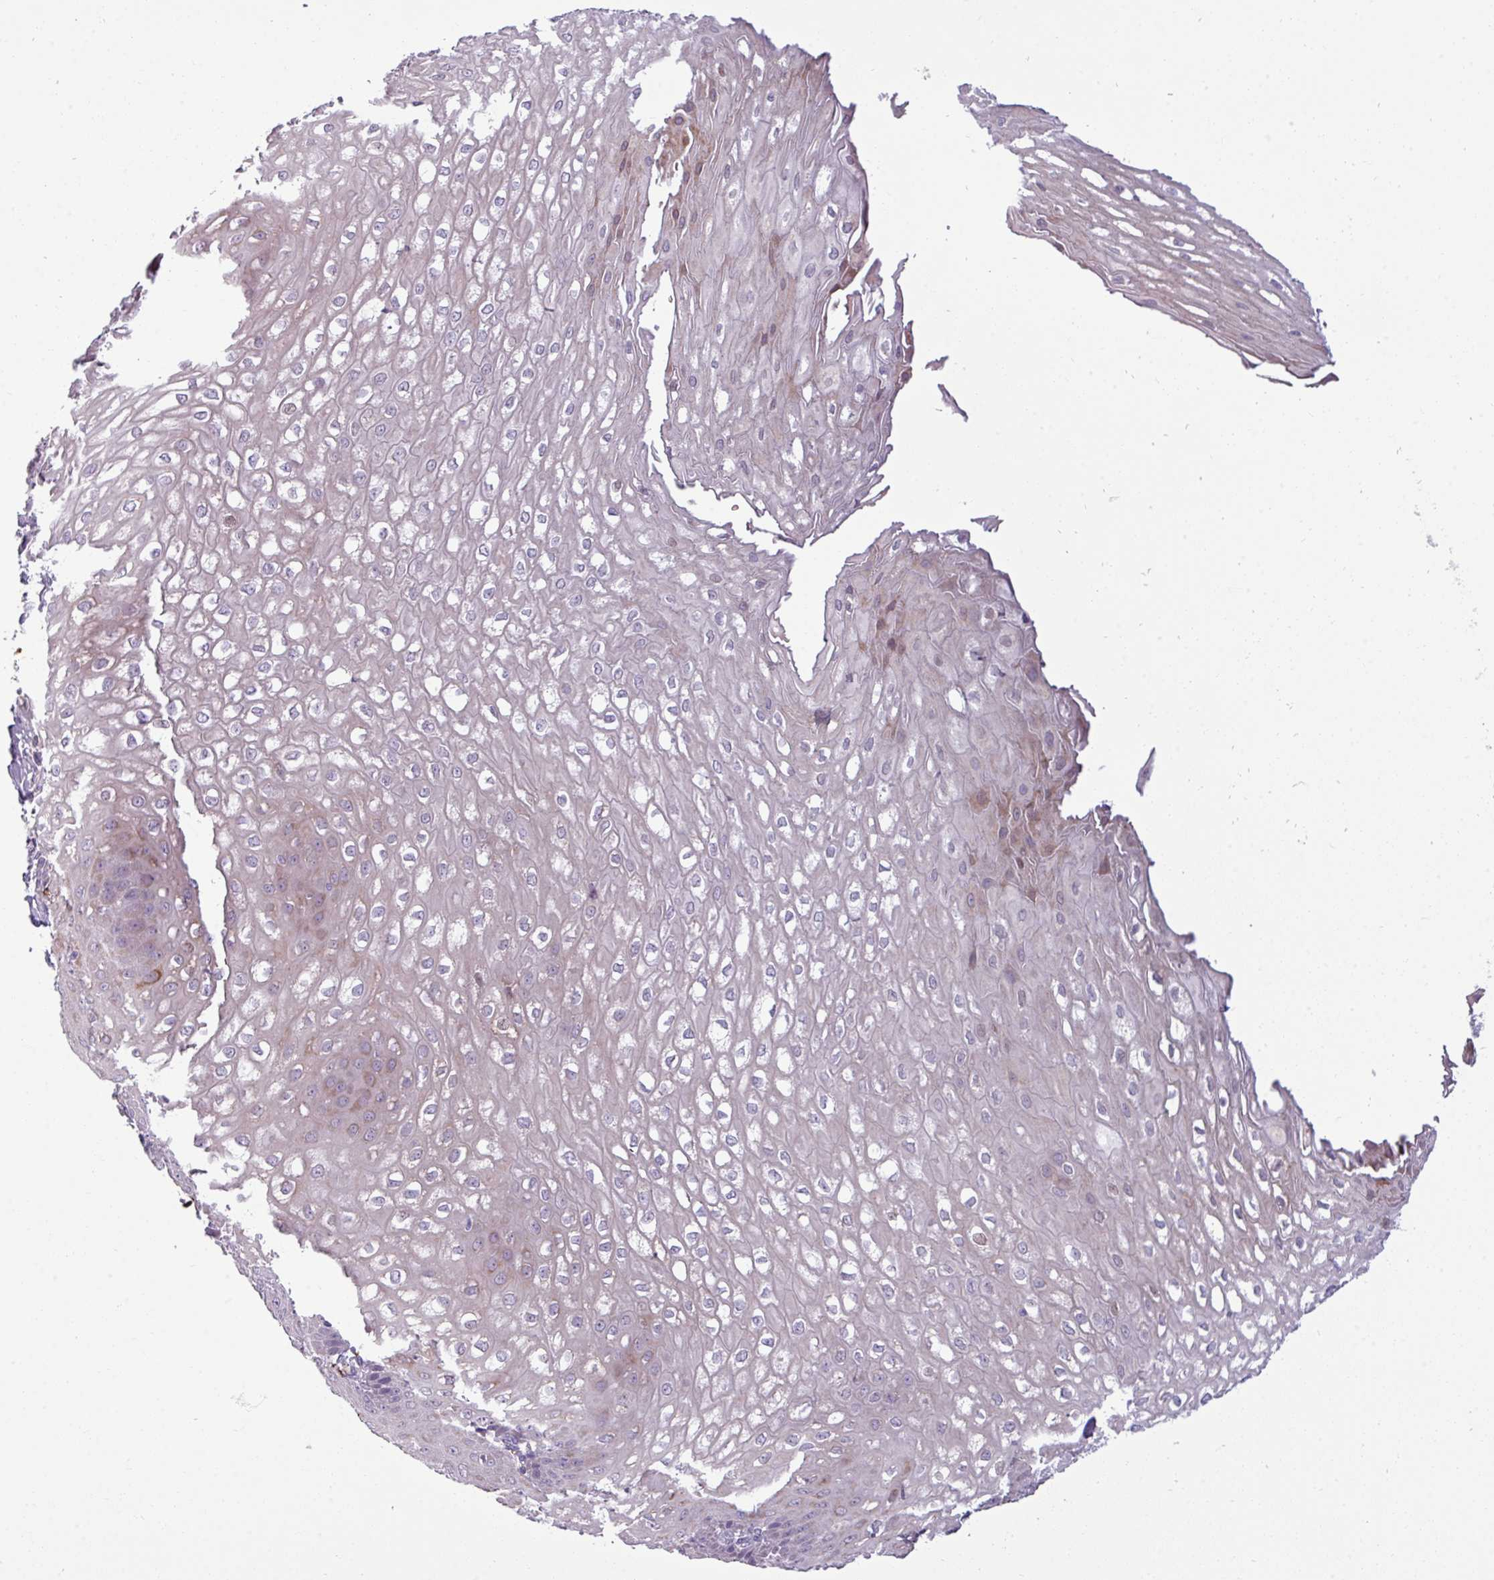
{"staining": {"intensity": "moderate", "quantity": "<25%", "location": "cytoplasmic/membranous"}, "tissue": "esophagus", "cell_type": "Squamous epithelial cells", "image_type": "normal", "snomed": [{"axis": "morphology", "description": "Normal tissue, NOS"}, {"axis": "topography", "description": "Esophagus"}], "caption": "The photomicrograph demonstrates a brown stain indicating the presence of a protein in the cytoplasmic/membranous of squamous epithelial cells in esophagus. (Brightfield microscopy of DAB IHC at high magnification).", "gene": "TRIM39", "patient": {"sex": "male", "age": 67}}